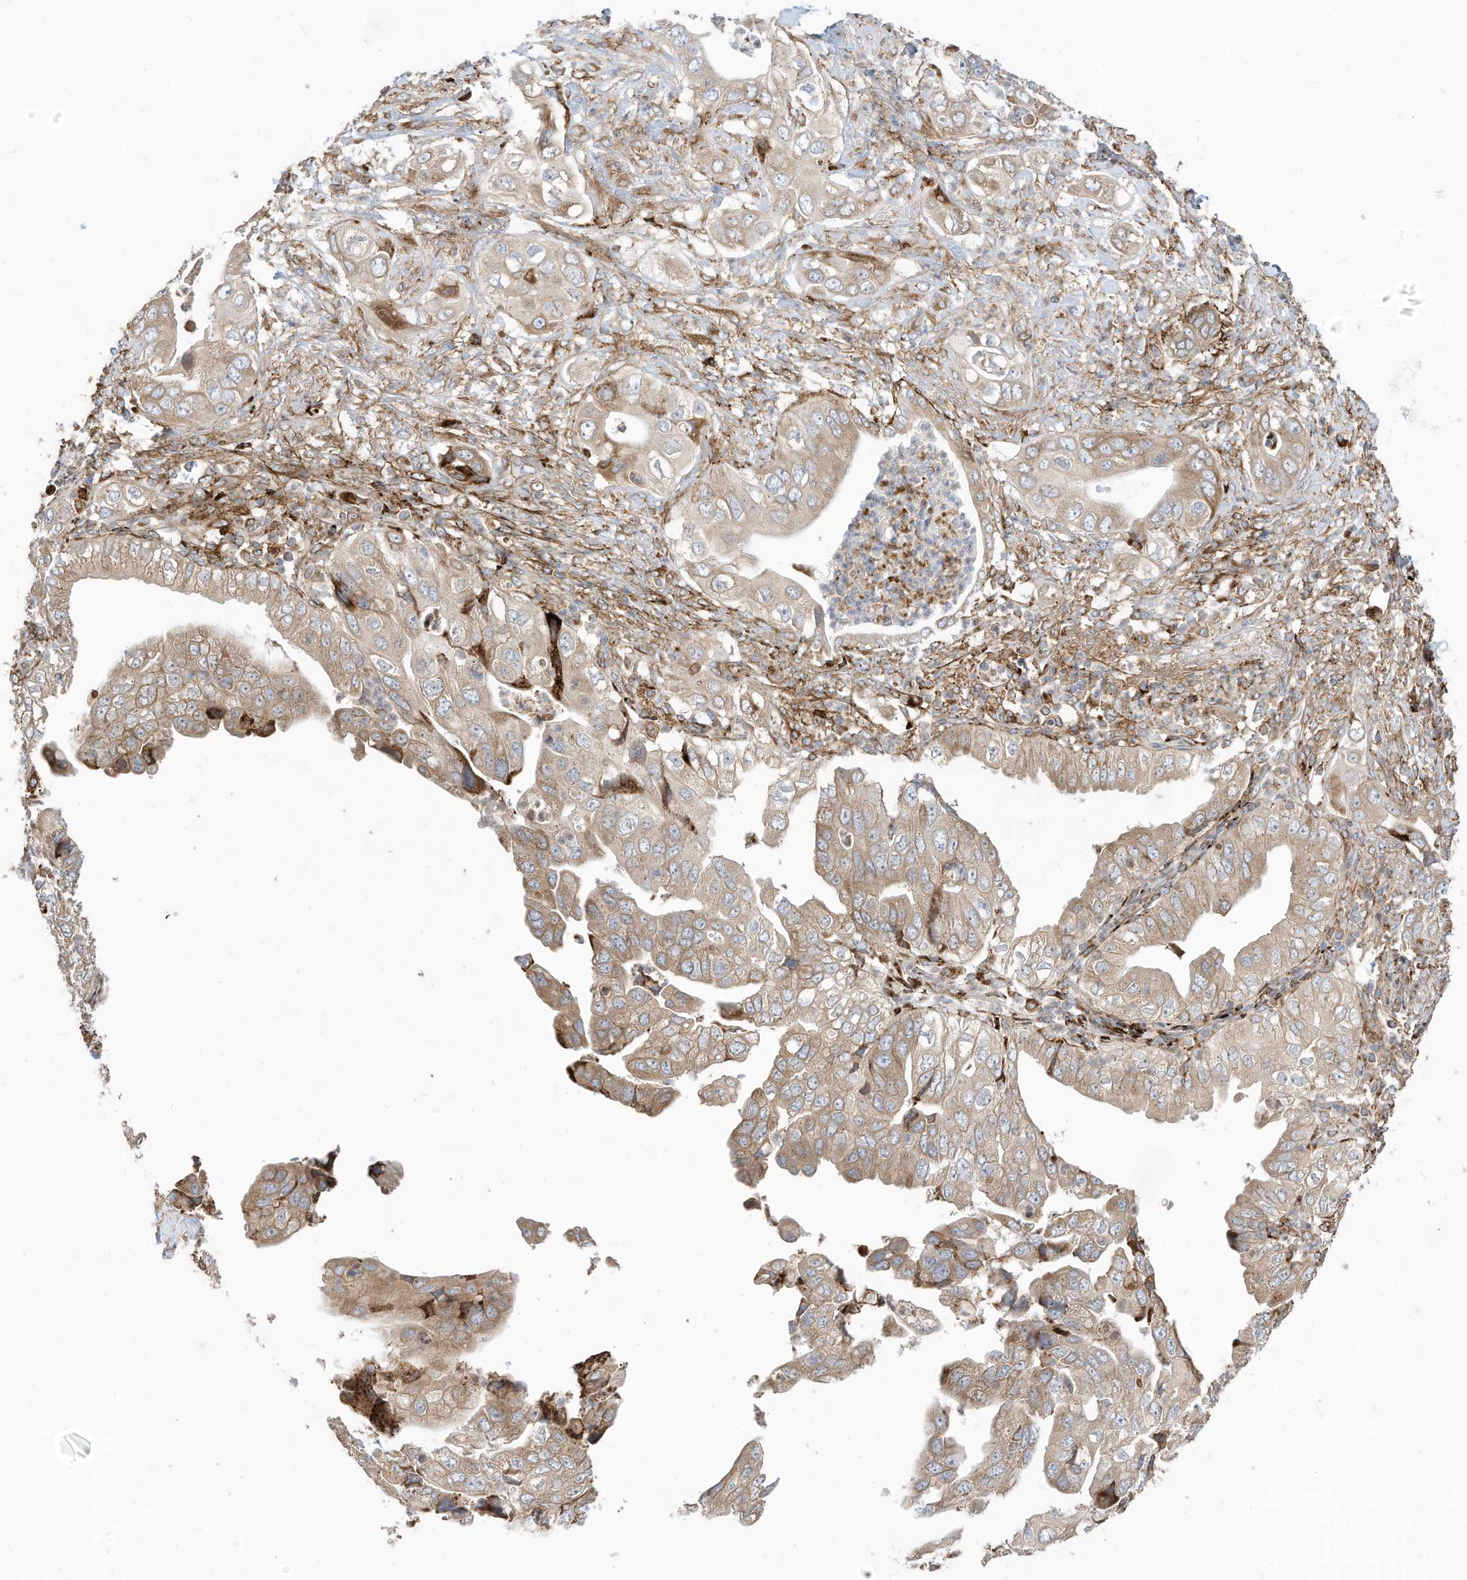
{"staining": {"intensity": "weak", "quantity": ">75%", "location": "cytoplasmic/membranous"}, "tissue": "pancreatic cancer", "cell_type": "Tumor cells", "image_type": "cancer", "snomed": [{"axis": "morphology", "description": "Adenocarcinoma, NOS"}, {"axis": "topography", "description": "Pancreas"}], "caption": "Tumor cells show low levels of weak cytoplasmic/membranous expression in approximately >75% of cells in pancreatic cancer (adenocarcinoma).", "gene": "TRNAU1AP", "patient": {"sex": "female", "age": 78}}